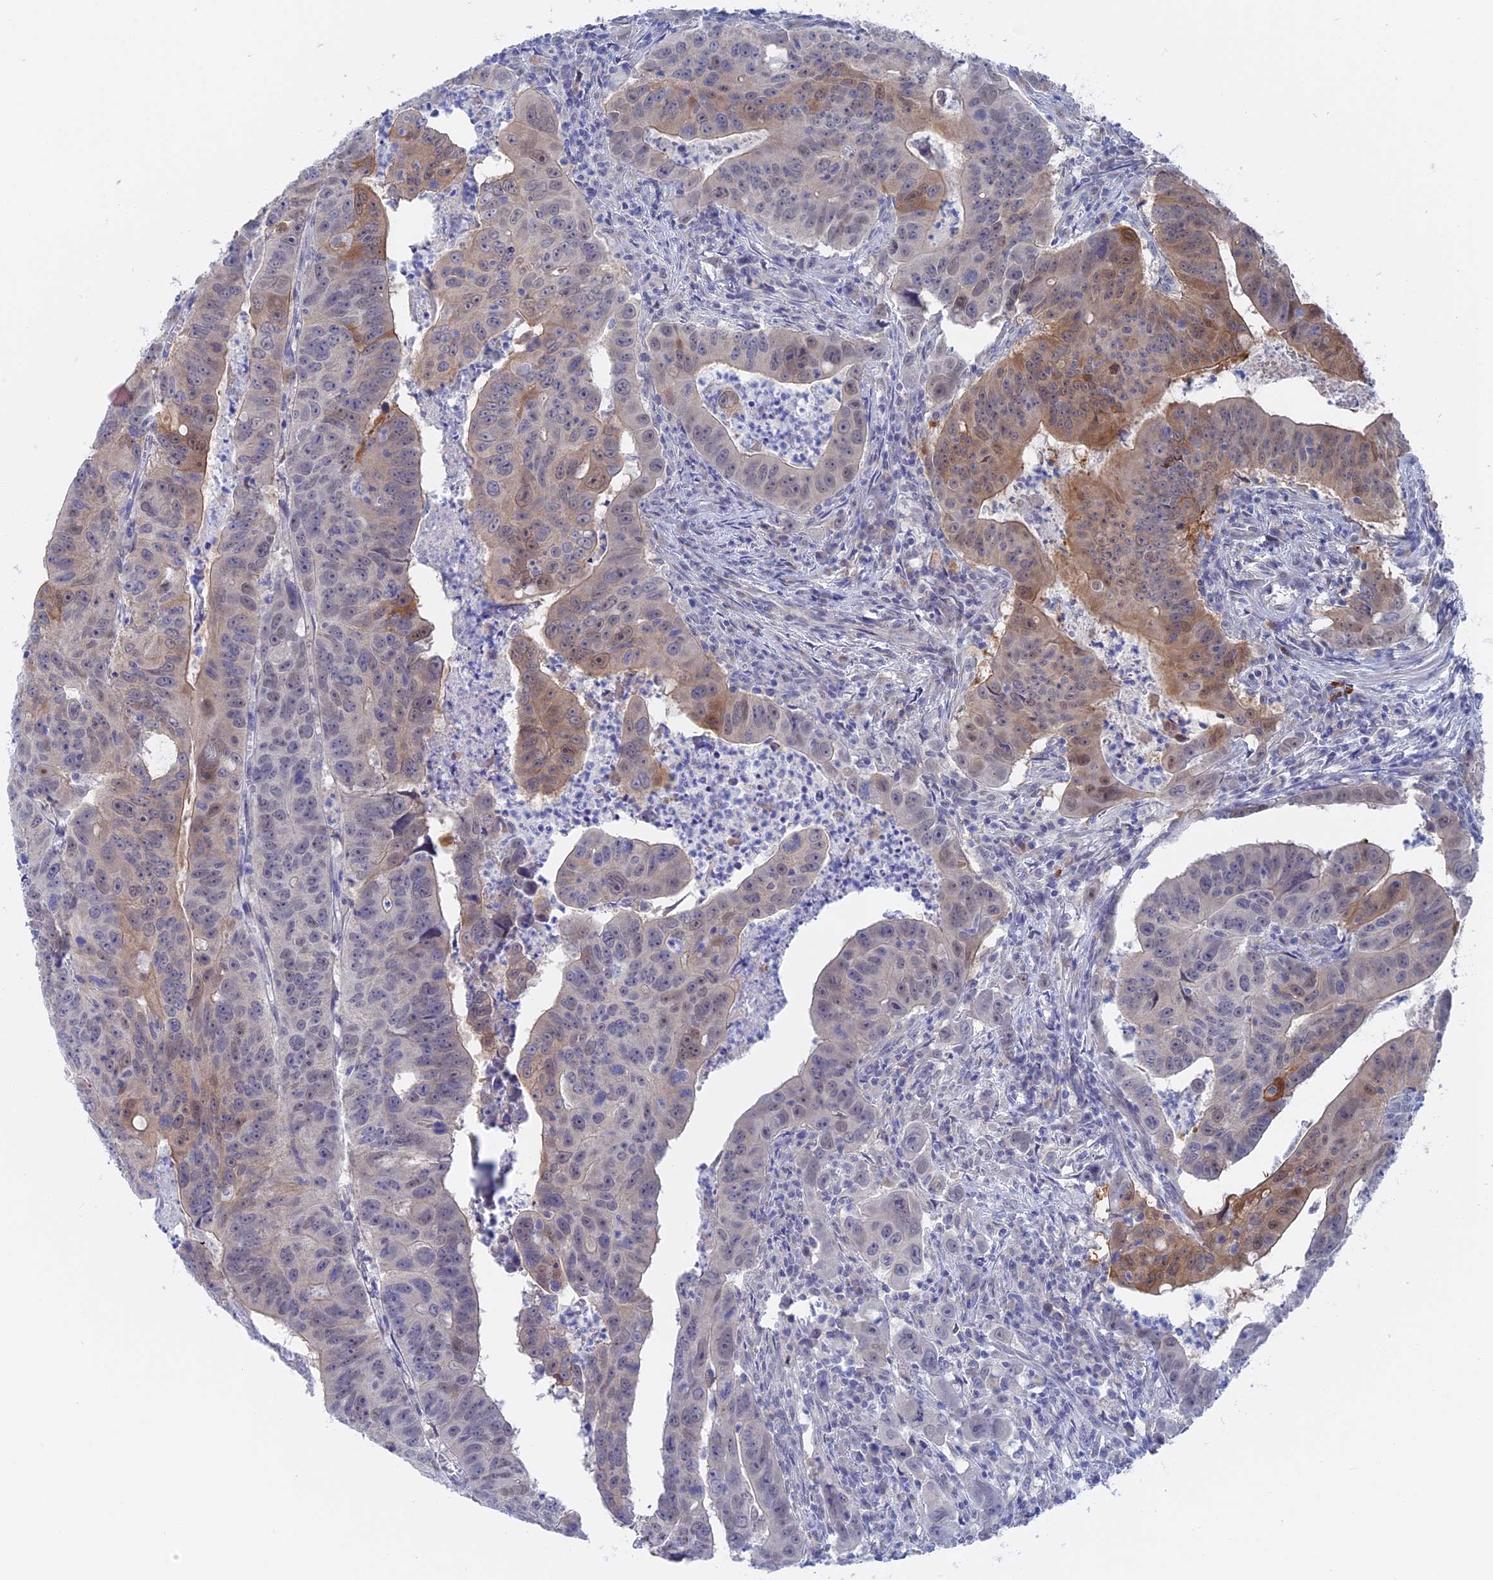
{"staining": {"intensity": "moderate", "quantity": "25%-75%", "location": "cytoplasmic/membranous,nuclear"}, "tissue": "colorectal cancer", "cell_type": "Tumor cells", "image_type": "cancer", "snomed": [{"axis": "morphology", "description": "Adenocarcinoma, NOS"}, {"axis": "topography", "description": "Rectum"}], "caption": "Human colorectal cancer (adenocarcinoma) stained with a protein marker demonstrates moderate staining in tumor cells.", "gene": "DACT3", "patient": {"sex": "male", "age": 69}}